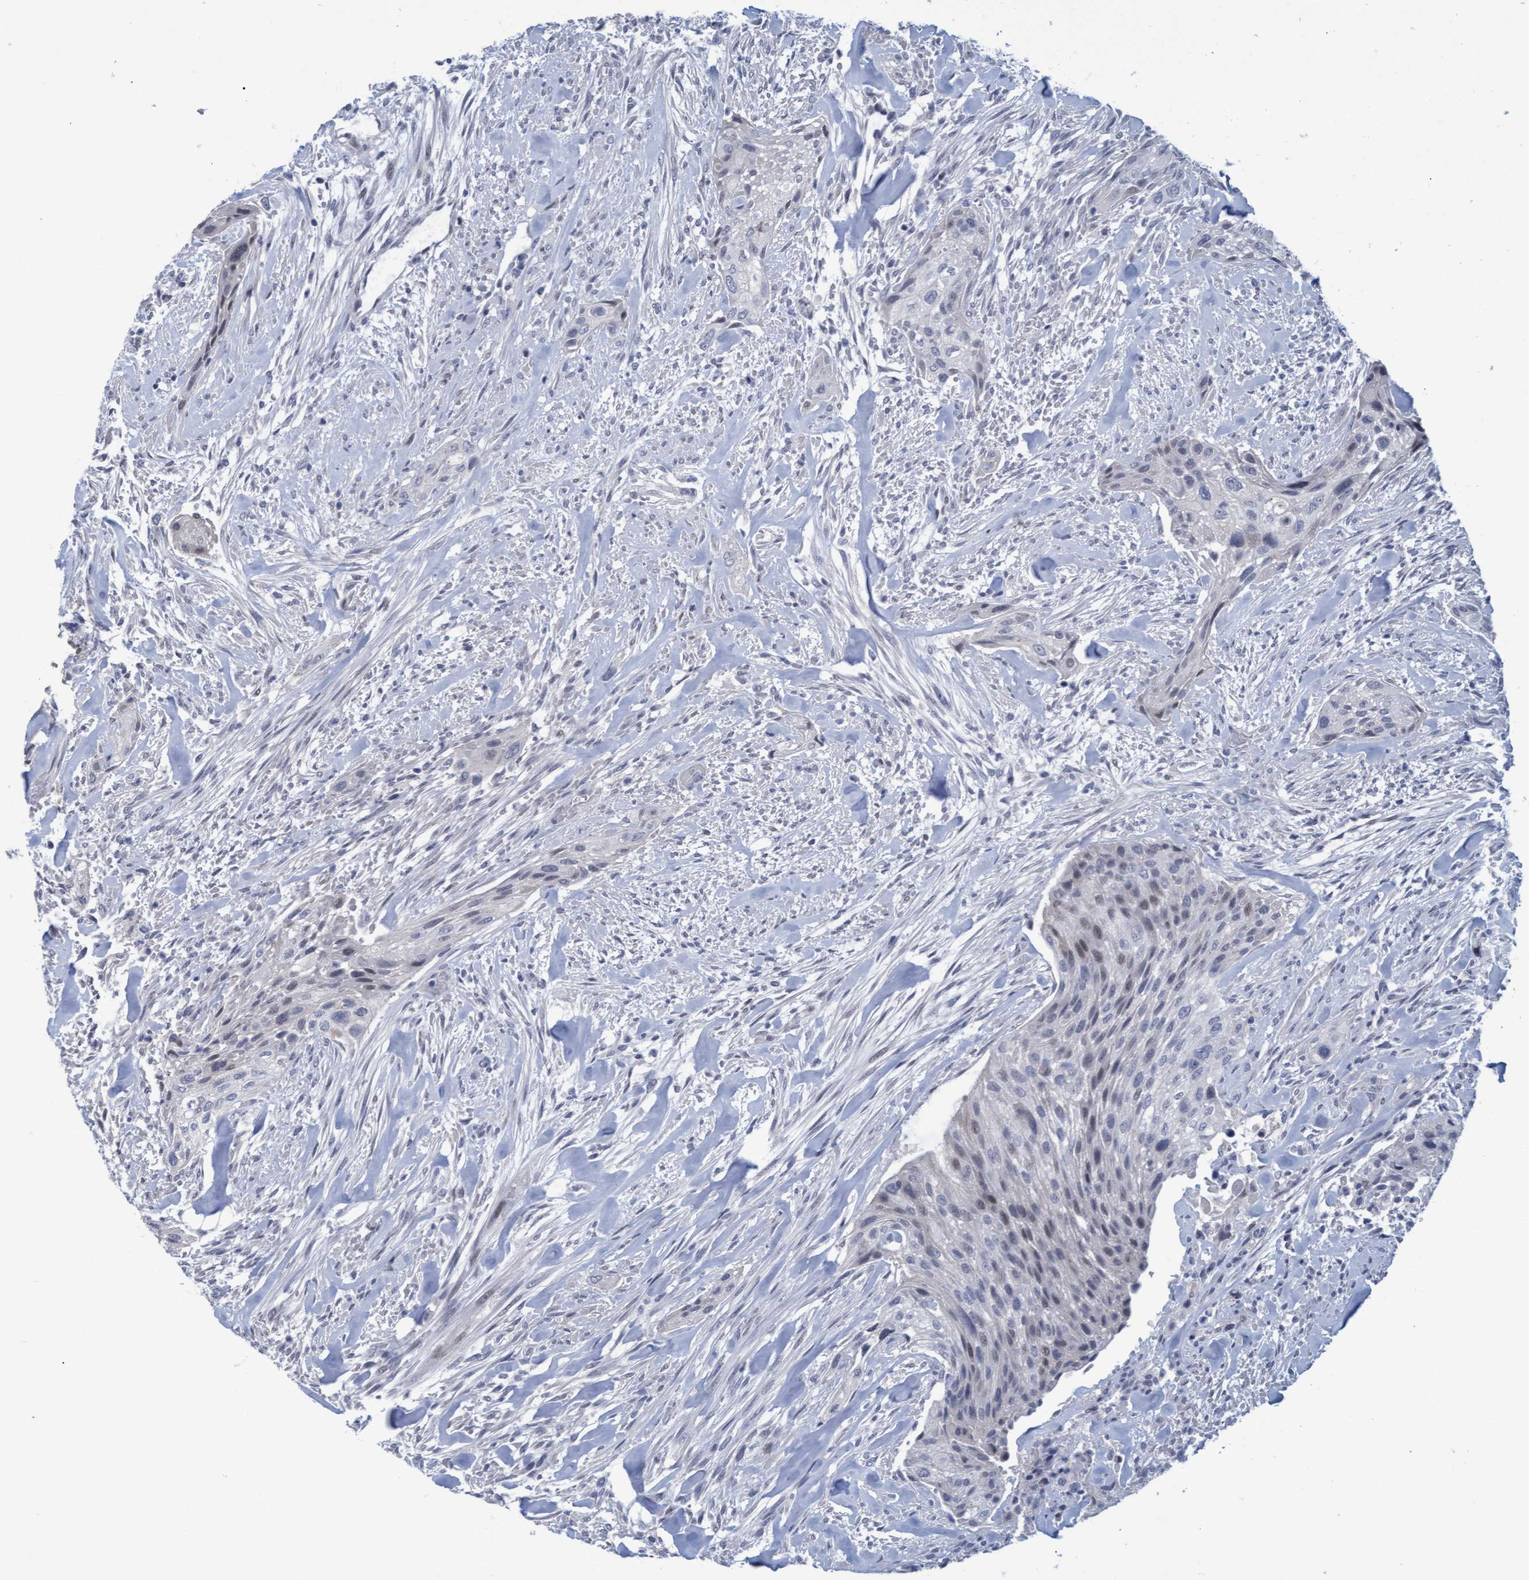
{"staining": {"intensity": "weak", "quantity": "<25%", "location": "nuclear"}, "tissue": "urothelial cancer", "cell_type": "Tumor cells", "image_type": "cancer", "snomed": [{"axis": "morphology", "description": "Urothelial carcinoma, Low grade"}, {"axis": "morphology", "description": "Urothelial carcinoma, High grade"}, {"axis": "topography", "description": "Urinary bladder"}], "caption": "IHC image of neoplastic tissue: urothelial carcinoma (high-grade) stained with DAB displays no significant protein staining in tumor cells.", "gene": "PROCA1", "patient": {"sex": "male", "age": 35}}